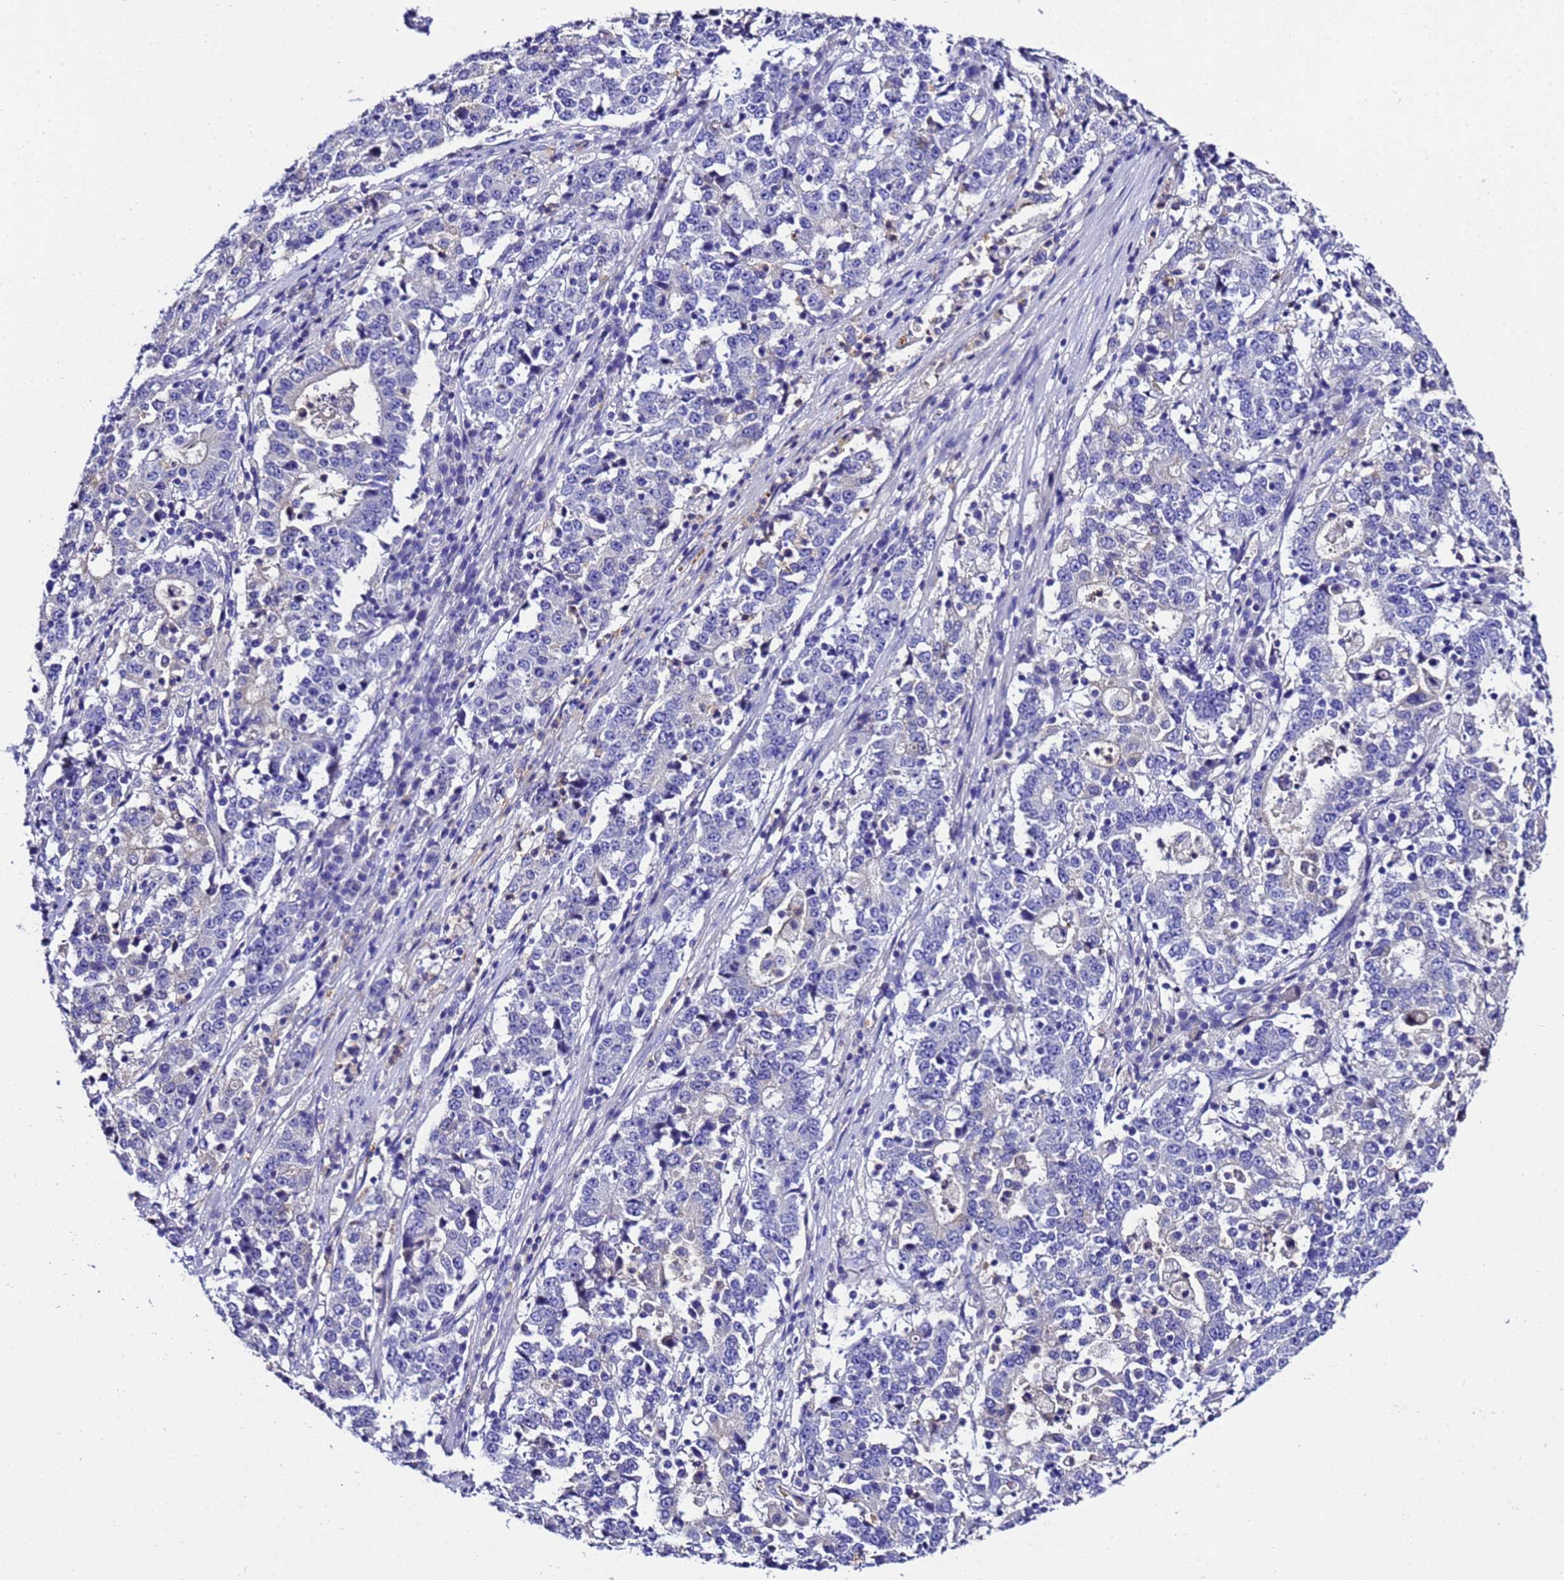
{"staining": {"intensity": "negative", "quantity": "none", "location": "none"}, "tissue": "stomach cancer", "cell_type": "Tumor cells", "image_type": "cancer", "snomed": [{"axis": "morphology", "description": "Adenocarcinoma, NOS"}, {"axis": "topography", "description": "Stomach"}], "caption": "DAB immunohistochemical staining of human adenocarcinoma (stomach) reveals no significant positivity in tumor cells.", "gene": "UGT2A1", "patient": {"sex": "male", "age": 59}}